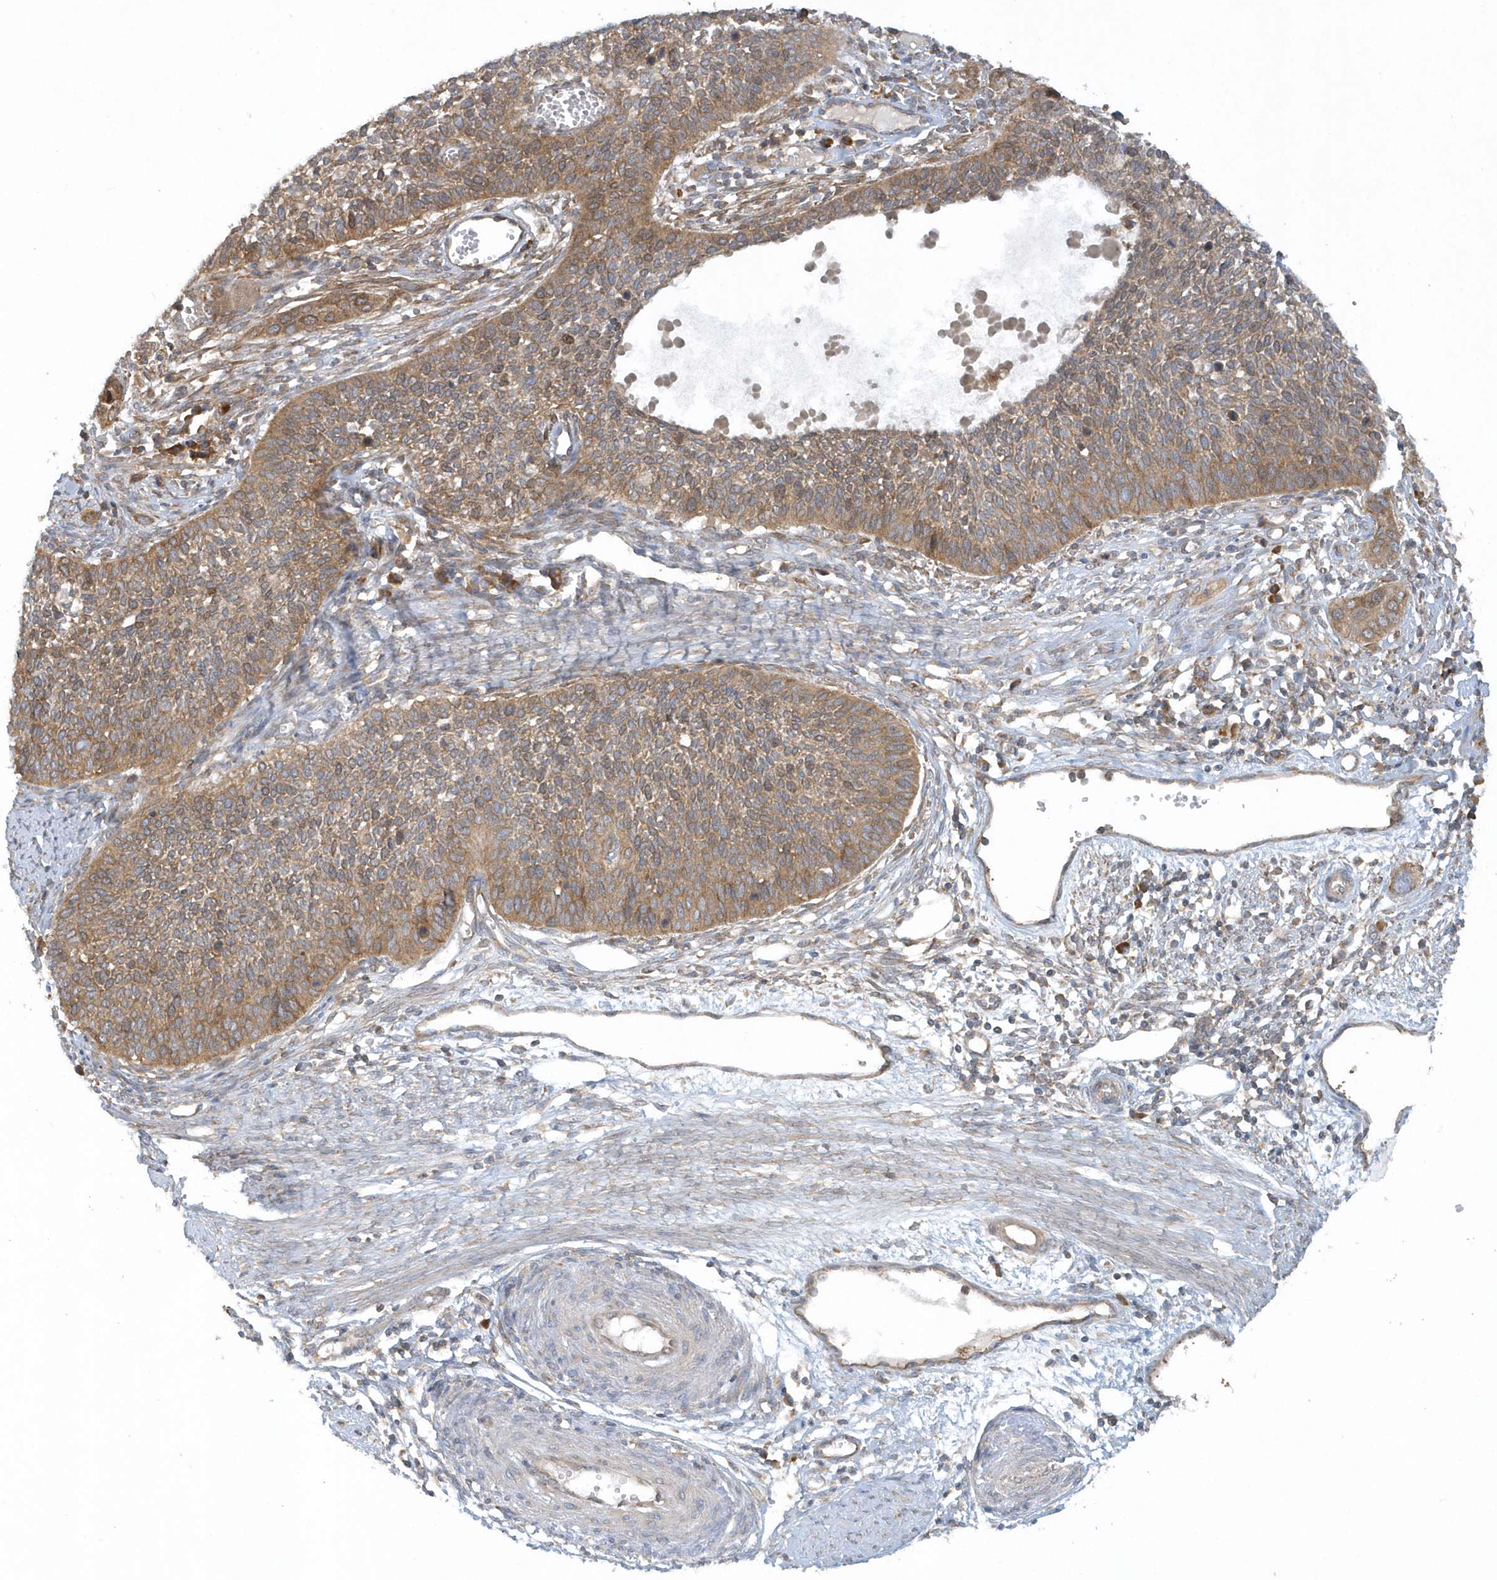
{"staining": {"intensity": "moderate", "quantity": ">75%", "location": "cytoplasmic/membranous"}, "tissue": "cervical cancer", "cell_type": "Tumor cells", "image_type": "cancer", "snomed": [{"axis": "morphology", "description": "Squamous cell carcinoma, NOS"}, {"axis": "topography", "description": "Cervix"}], "caption": "This is an image of immunohistochemistry staining of cervical cancer (squamous cell carcinoma), which shows moderate expression in the cytoplasmic/membranous of tumor cells.", "gene": "CNOT10", "patient": {"sex": "female", "age": 34}}